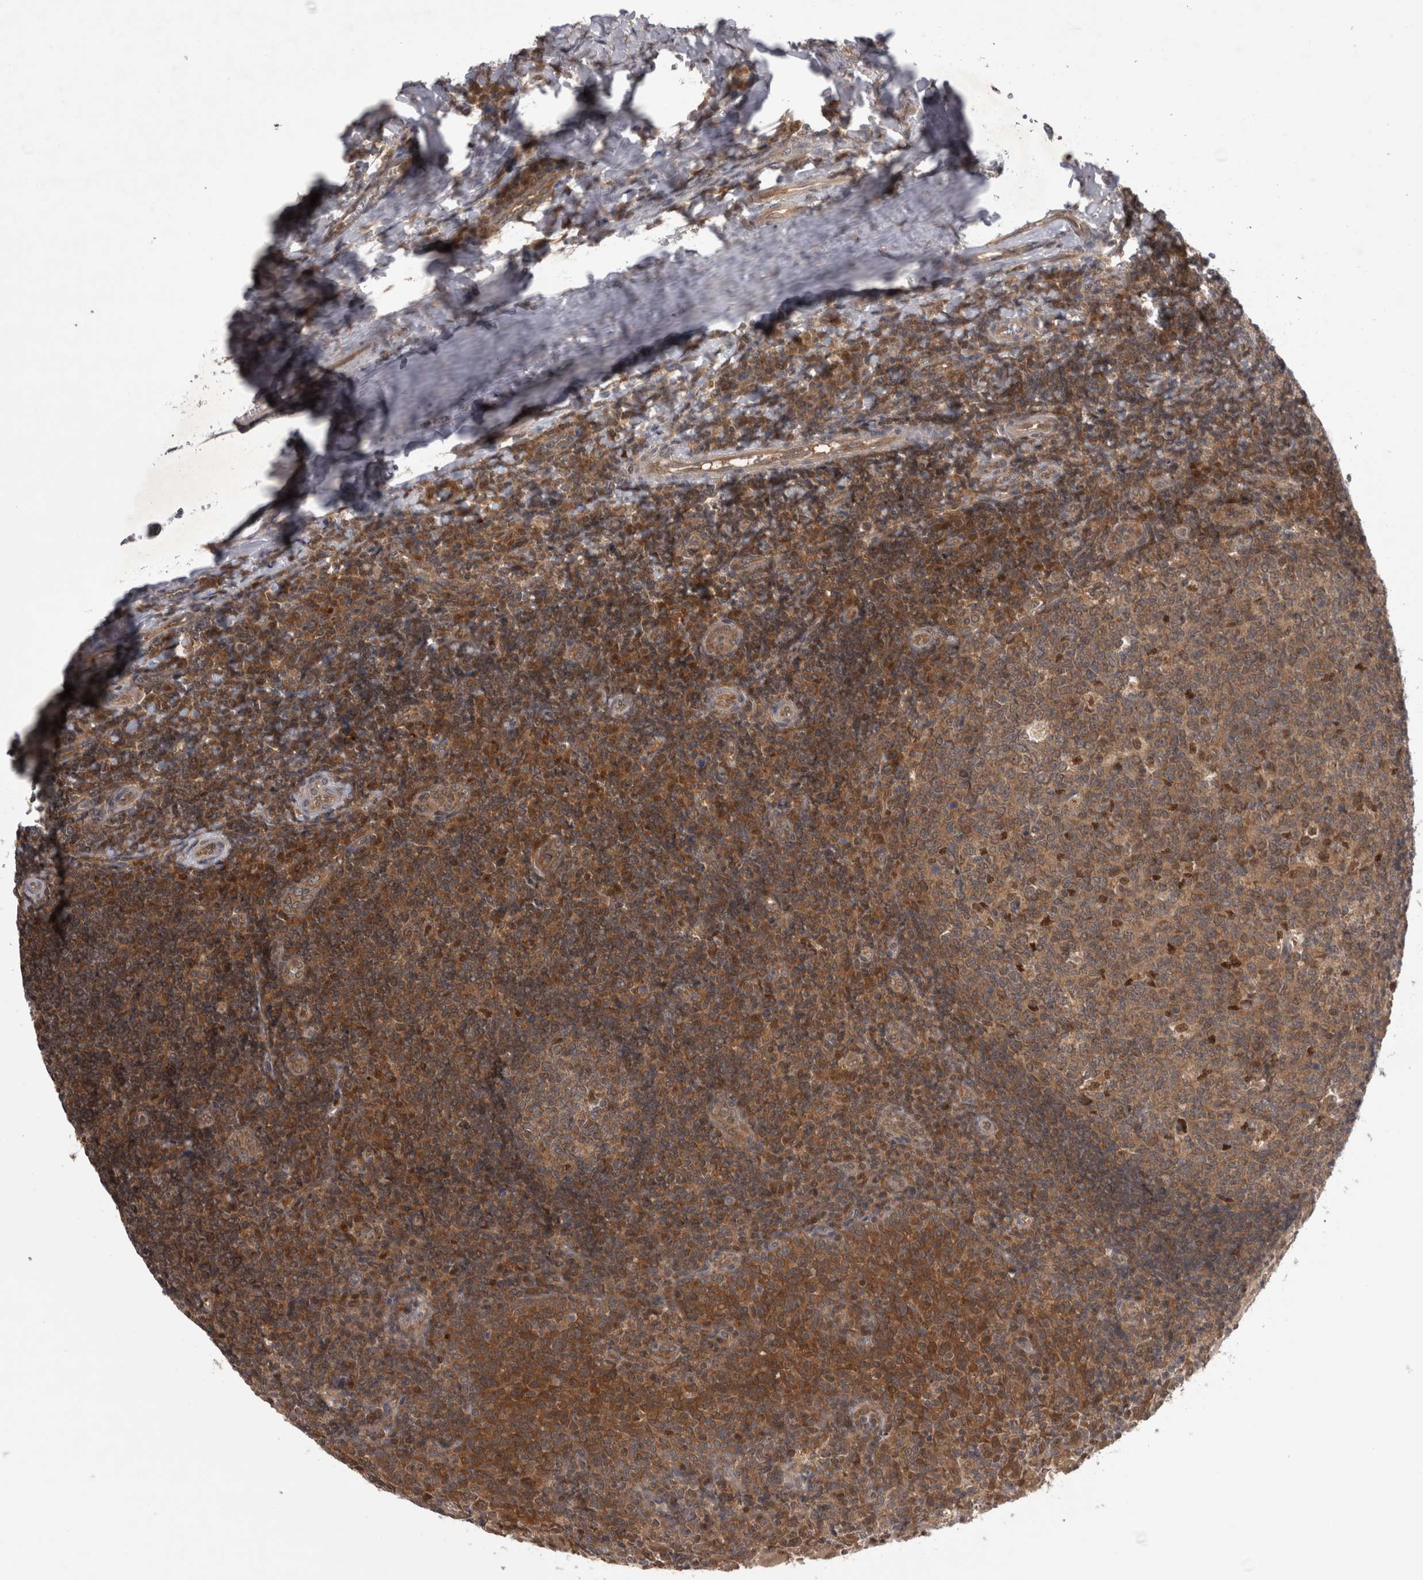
{"staining": {"intensity": "moderate", "quantity": ">75%", "location": "cytoplasmic/membranous,nuclear"}, "tissue": "tonsil", "cell_type": "Germinal center cells", "image_type": "normal", "snomed": [{"axis": "morphology", "description": "Normal tissue, NOS"}, {"axis": "topography", "description": "Tonsil"}], "caption": "Human tonsil stained with a protein marker exhibits moderate staining in germinal center cells.", "gene": "PSMB2", "patient": {"sex": "female", "age": 19}}